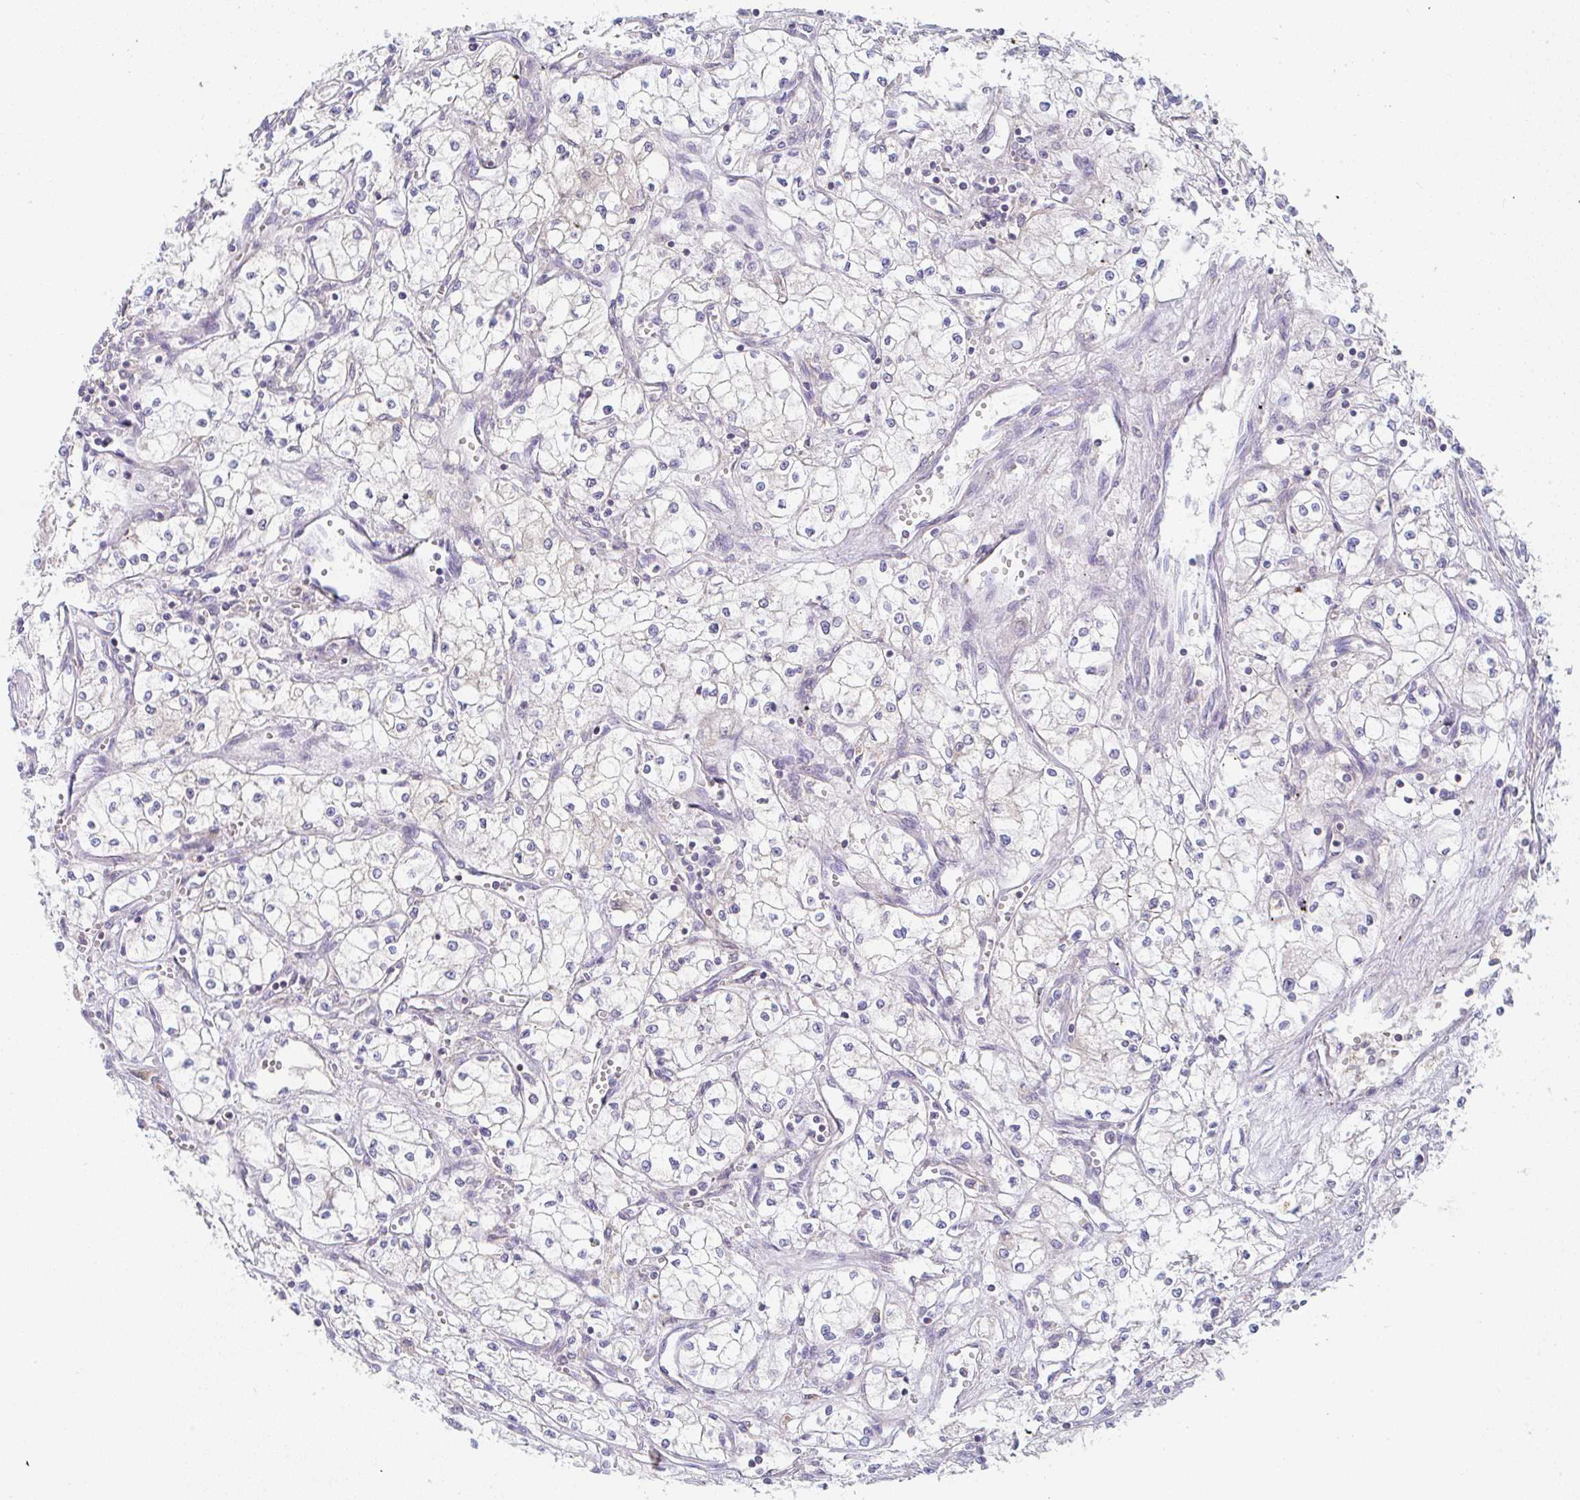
{"staining": {"intensity": "negative", "quantity": "none", "location": "none"}, "tissue": "renal cancer", "cell_type": "Tumor cells", "image_type": "cancer", "snomed": [{"axis": "morphology", "description": "Adenocarcinoma, NOS"}, {"axis": "topography", "description": "Kidney"}], "caption": "High magnification brightfield microscopy of renal cancer stained with DAB (brown) and counterstained with hematoxylin (blue): tumor cells show no significant positivity.", "gene": "DERL2", "patient": {"sex": "male", "age": 59}}